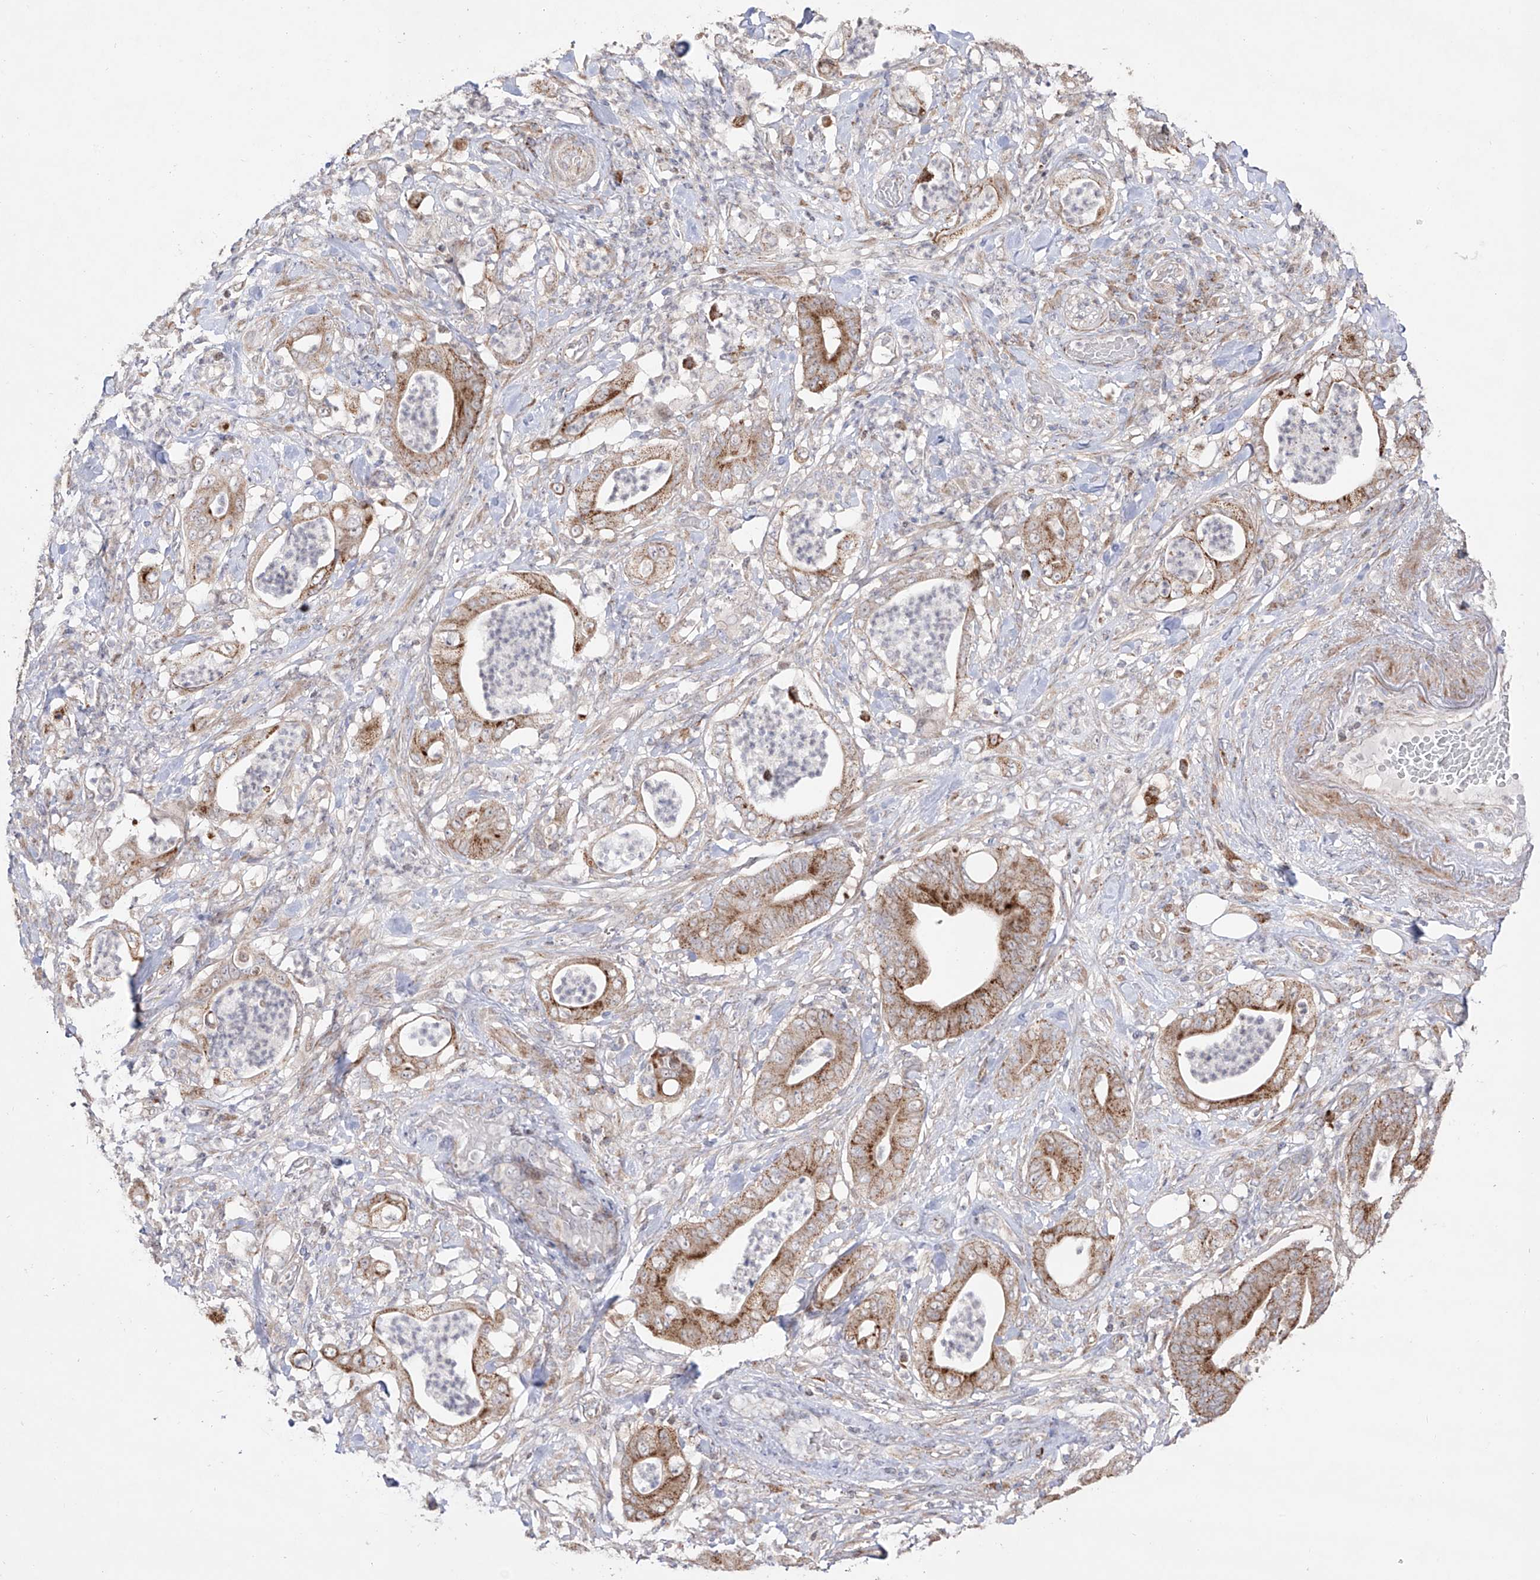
{"staining": {"intensity": "moderate", "quantity": ">75%", "location": "cytoplasmic/membranous"}, "tissue": "stomach cancer", "cell_type": "Tumor cells", "image_type": "cancer", "snomed": [{"axis": "morphology", "description": "Adenocarcinoma, NOS"}, {"axis": "topography", "description": "Stomach"}], "caption": "The image demonstrates a brown stain indicating the presence of a protein in the cytoplasmic/membranous of tumor cells in stomach adenocarcinoma.", "gene": "YKT6", "patient": {"sex": "female", "age": 73}}